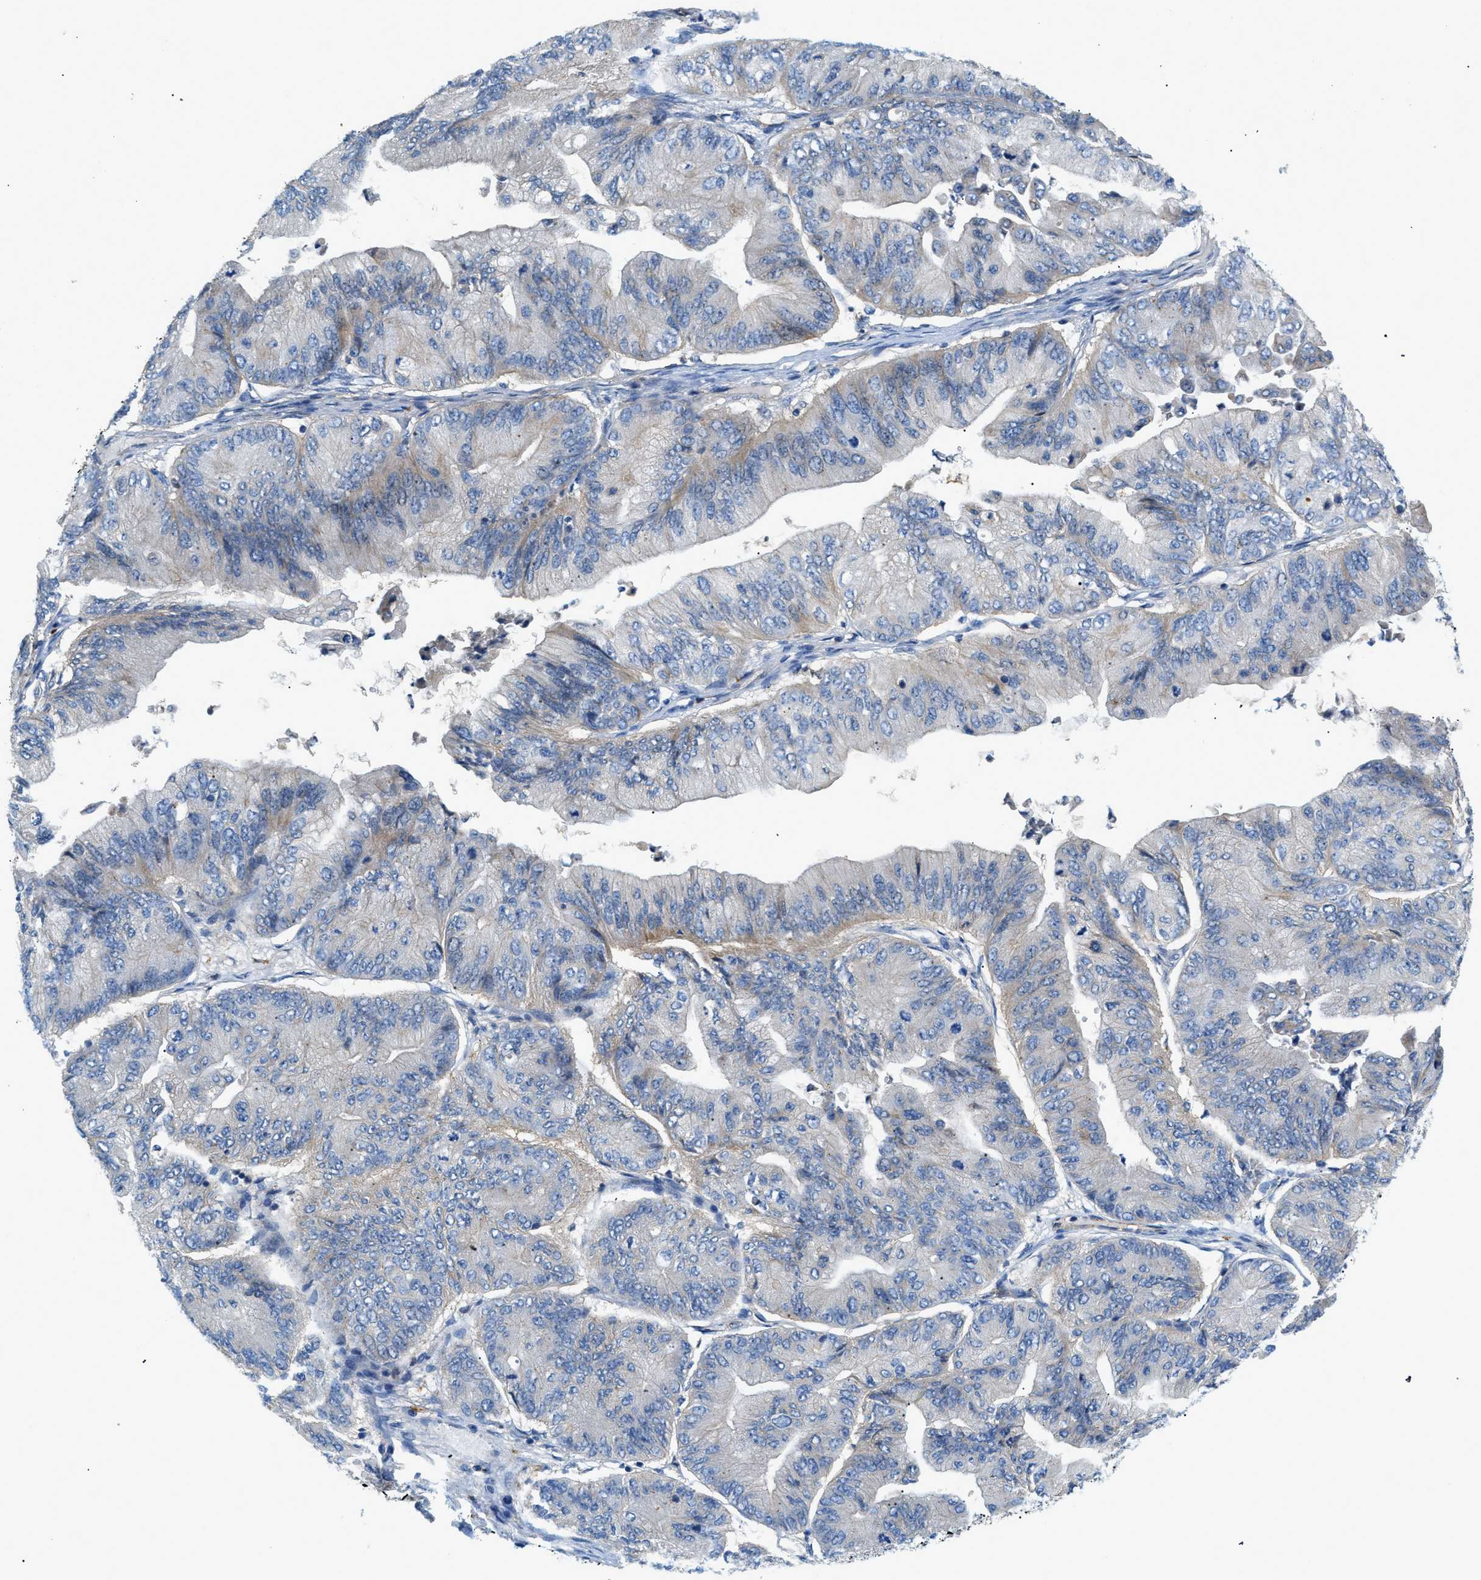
{"staining": {"intensity": "weak", "quantity": "<25%", "location": "cytoplasmic/membranous"}, "tissue": "ovarian cancer", "cell_type": "Tumor cells", "image_type": "cancer", "snomed": [{"axis": "morphology", "description": "Cystadenocarcinoma, mucinous, NOS"}, {"axis": "topography", "description": "Ovary"}], "caption": "This is an IHC photomicrograph of human ovarian mucinous cystadenocarcinoma. There is no positivity in tumor cells.", "gene": "ORAI1", "patient": {"sex": "female", "age": 61}}